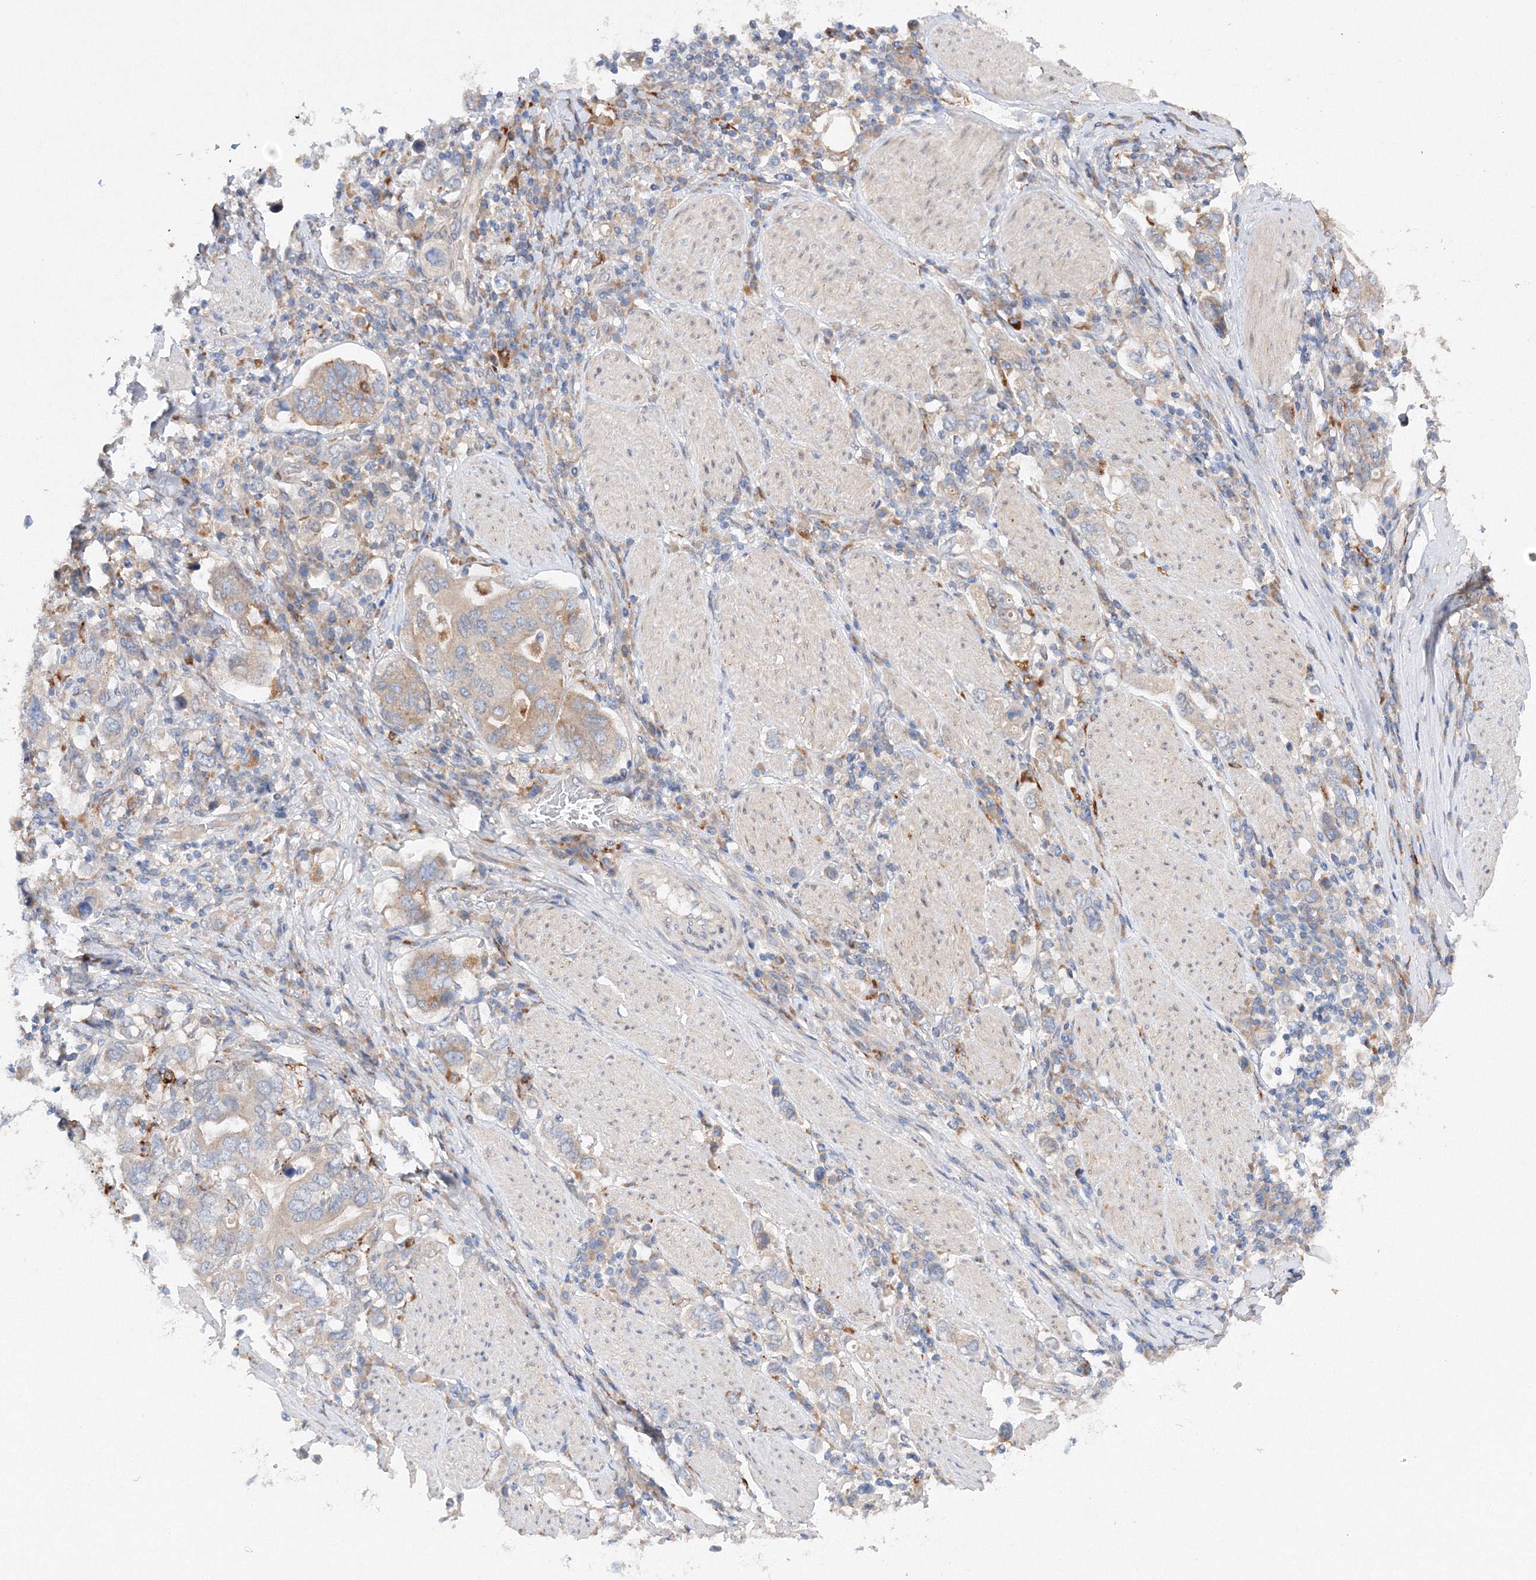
{"staining": {"intensity": "weak", "quantity": "<25%", "location": "cytoplasmic/membranous"}, "tissue": "stomach cancer", "cell_type": "Tumor cells", "image_type": "cancer", "snomed": [{"axis": "morphology", "description": "Adenocarcinoma, NOS"}, {"axis": "topography", "description": "Stomach, upper"}], "caption": "This is an immunohistochemistry photomicrograph of adenocarcinoma (stomach). There is no staining in tumor cells.", "gene": "SLC36A1", "patient": {"sex": "male", "age": 62}}